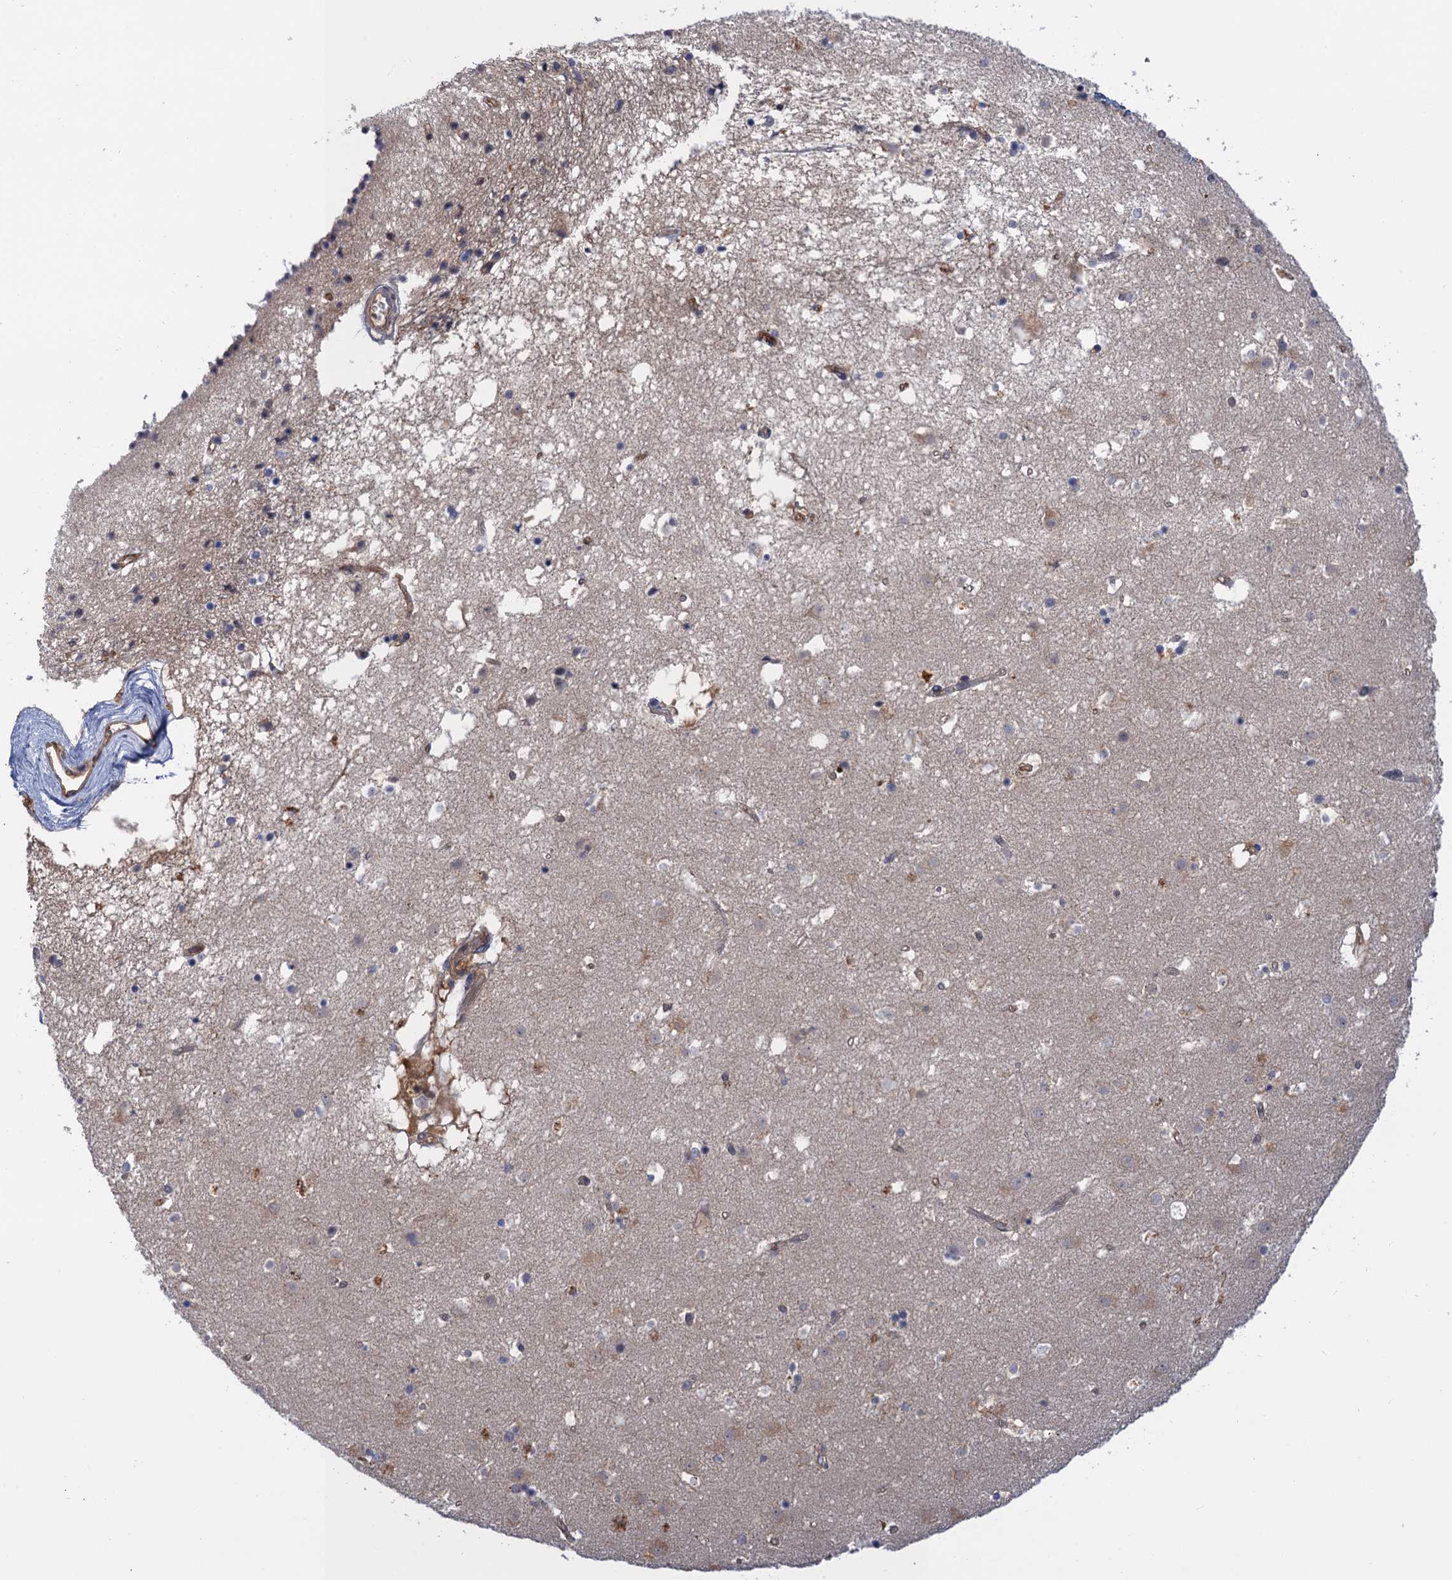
{"staining": {"intensity": "negative", "quantity": "none", "location": "none"}, "tissue": "caudate", "cell_type": "Glial cells", "image_type": "normal", "snomed": [{"axis": "morphology", "description": "Normal tissue, NOS"}, {"axis": "topography", "description": "Lateral ventricle wall"}], "caption": "There is no significant positivity in glial cells of caudate. (DAB (3,3'-diaminobenzidine) IHC with hematoxylin counter stain).", "gene": "NEK8", "patient": {"sex": "male", "age": 70}}